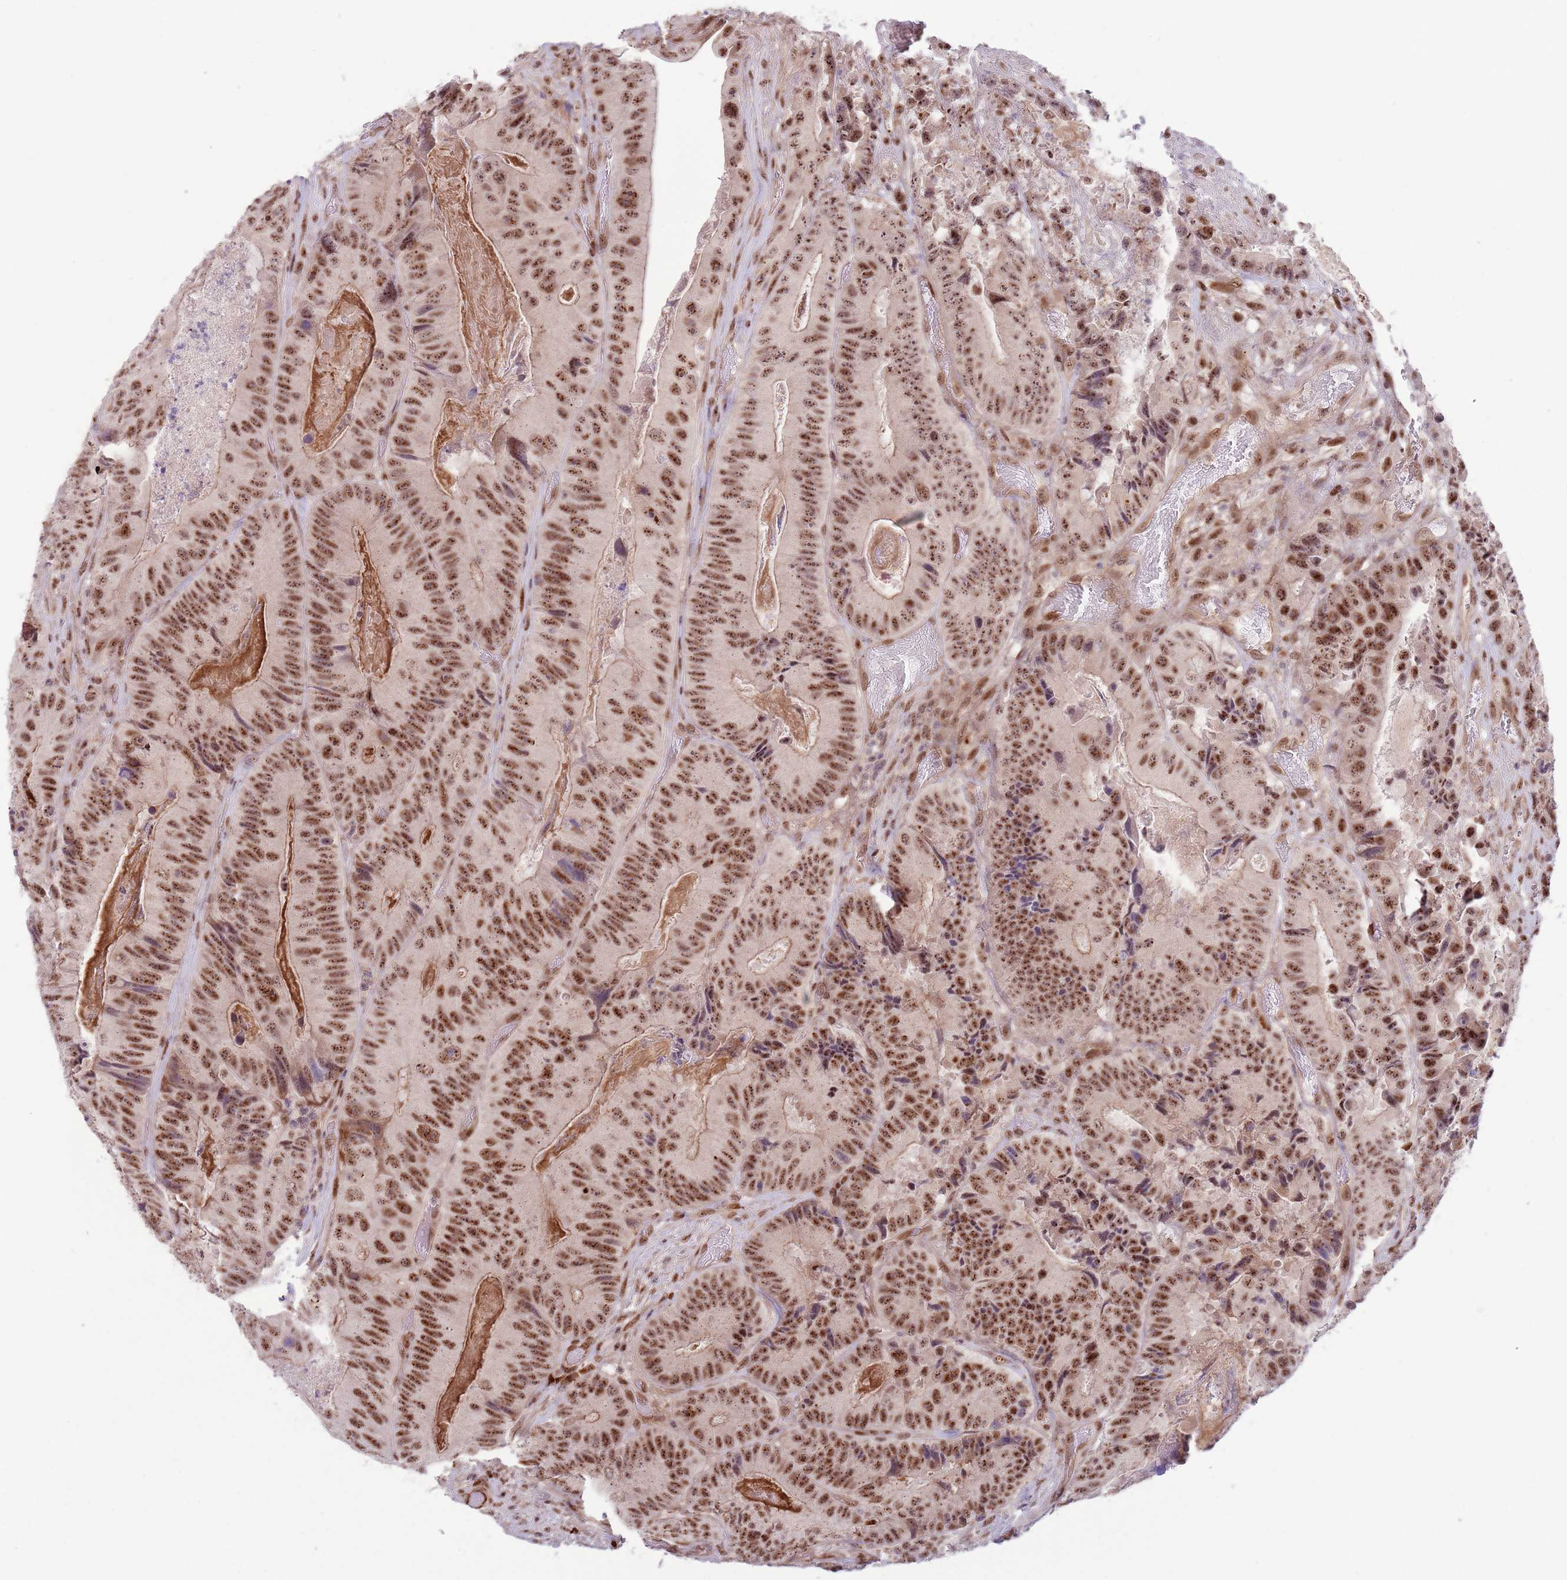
{"staining": {"intensity": "moderate", "quantity": ">75%", "location": "nuclear"}, "tissue": "colorectal cancer", "cell_type": "Tumor cells", "image_type": "cancer", "snomed": [{"axis": "morphology", "description": "Adenocarcinoma, NOS"}, {"axis": "topography", "description": "Colon"}], "caption": "Immunohistochemical staining of human colorectal adenocarcinoma reveals medium levels of moderate nuclear protein expression in about >75% of tumor cells. (Brightfield microscopy of DAB IHC at high magnification).", "gene": "SIPA1L3", "patient": {"sex": "female", "age": 86}}